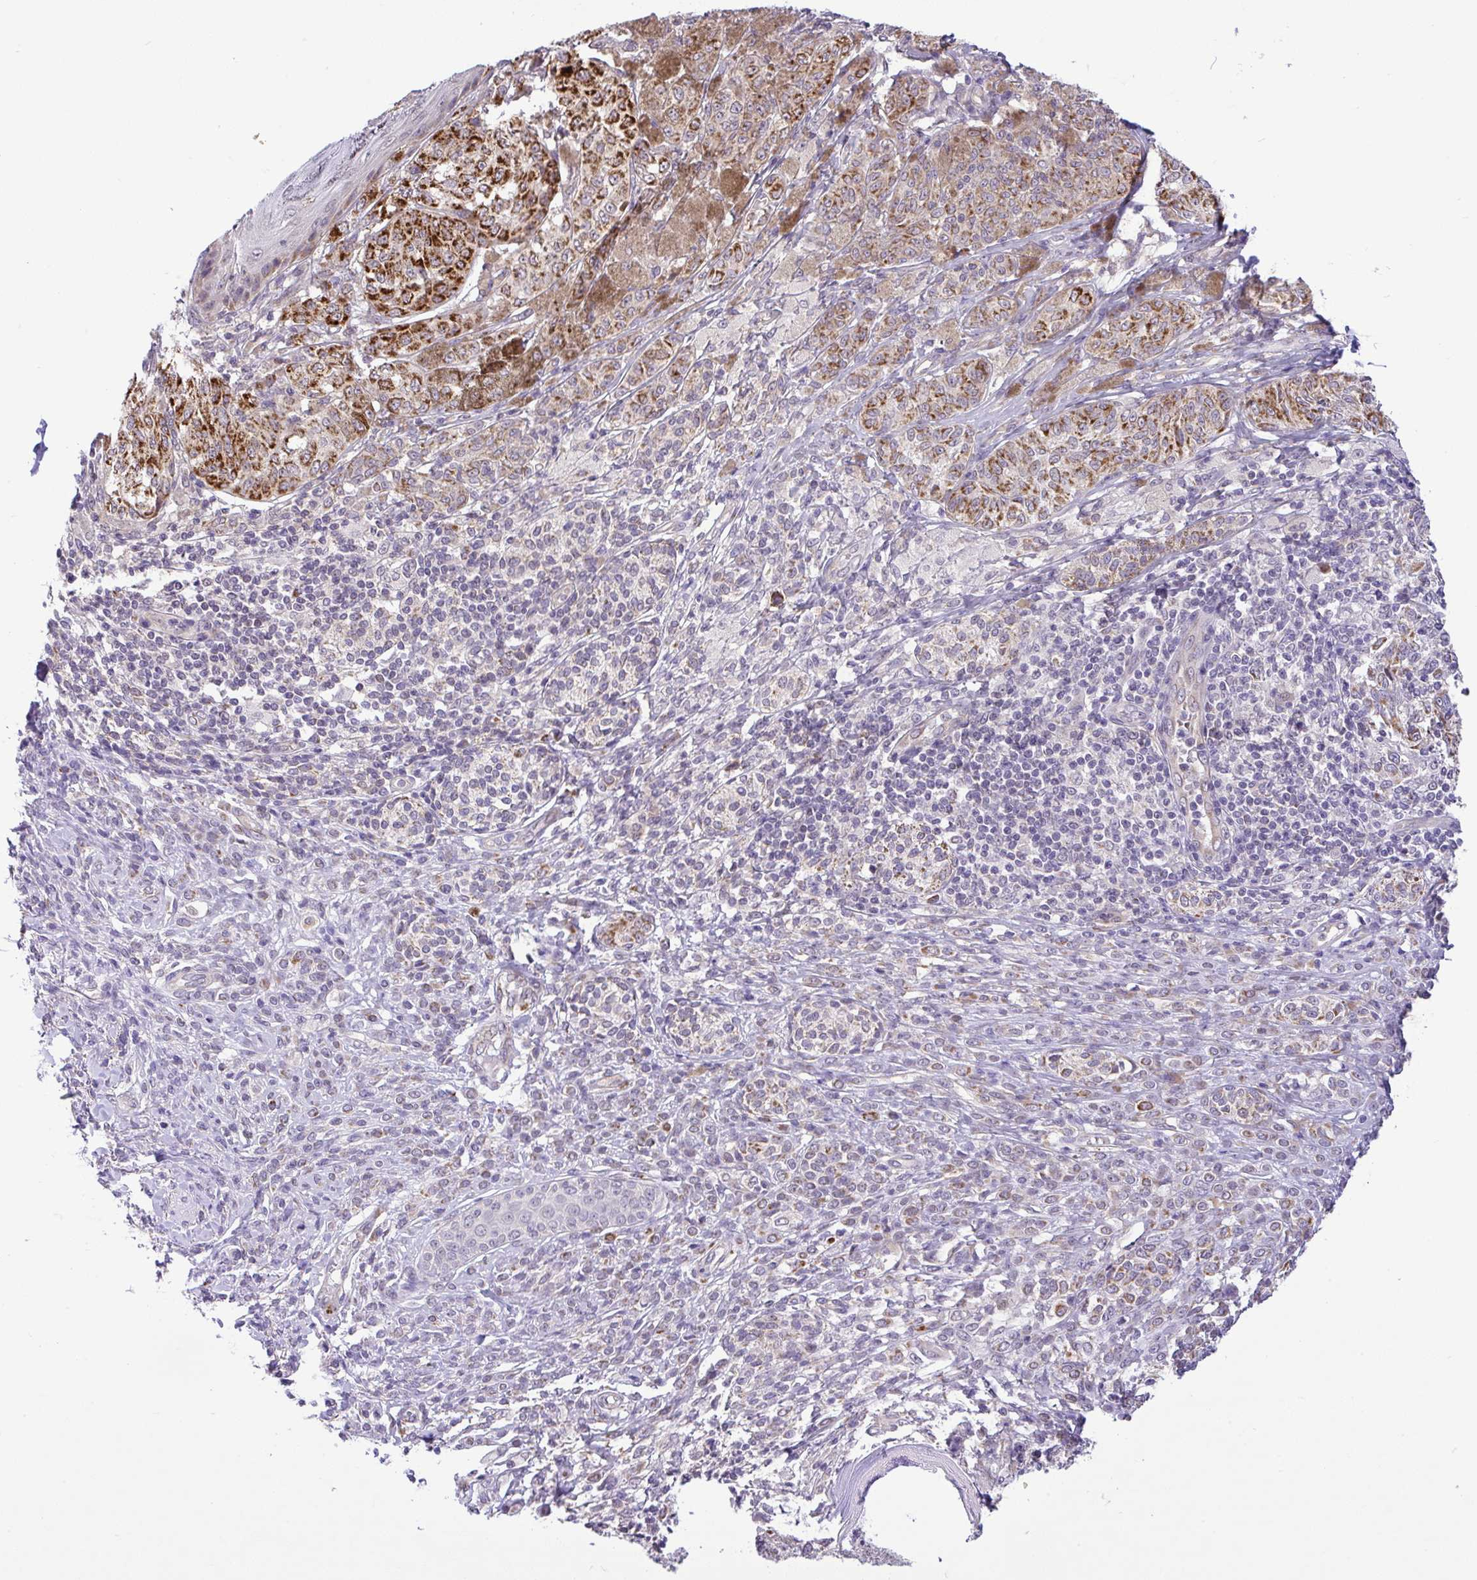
{"staining": {"intensity": "strong", "quantity": "25%-75%", "location": "cytoplasmic/membranous"}, "tissue": "melanoma", "cell_type": "Tumor cells", "image_type": "cancer", "snomed": [{"axis": "morphology", "description": "Malignant melanoma, NOS"}, {"axis": "topography", "description": "Skin"}], "caption": "This micrograph shows immunohistochemistry (IHC) staining of malignant melanoma, with high strong cytoplasmic/membranous staining in about 25%-75% of tumor cells.", "gene": "PYCR2", "patient": {"sex": "male", "age": 42}}